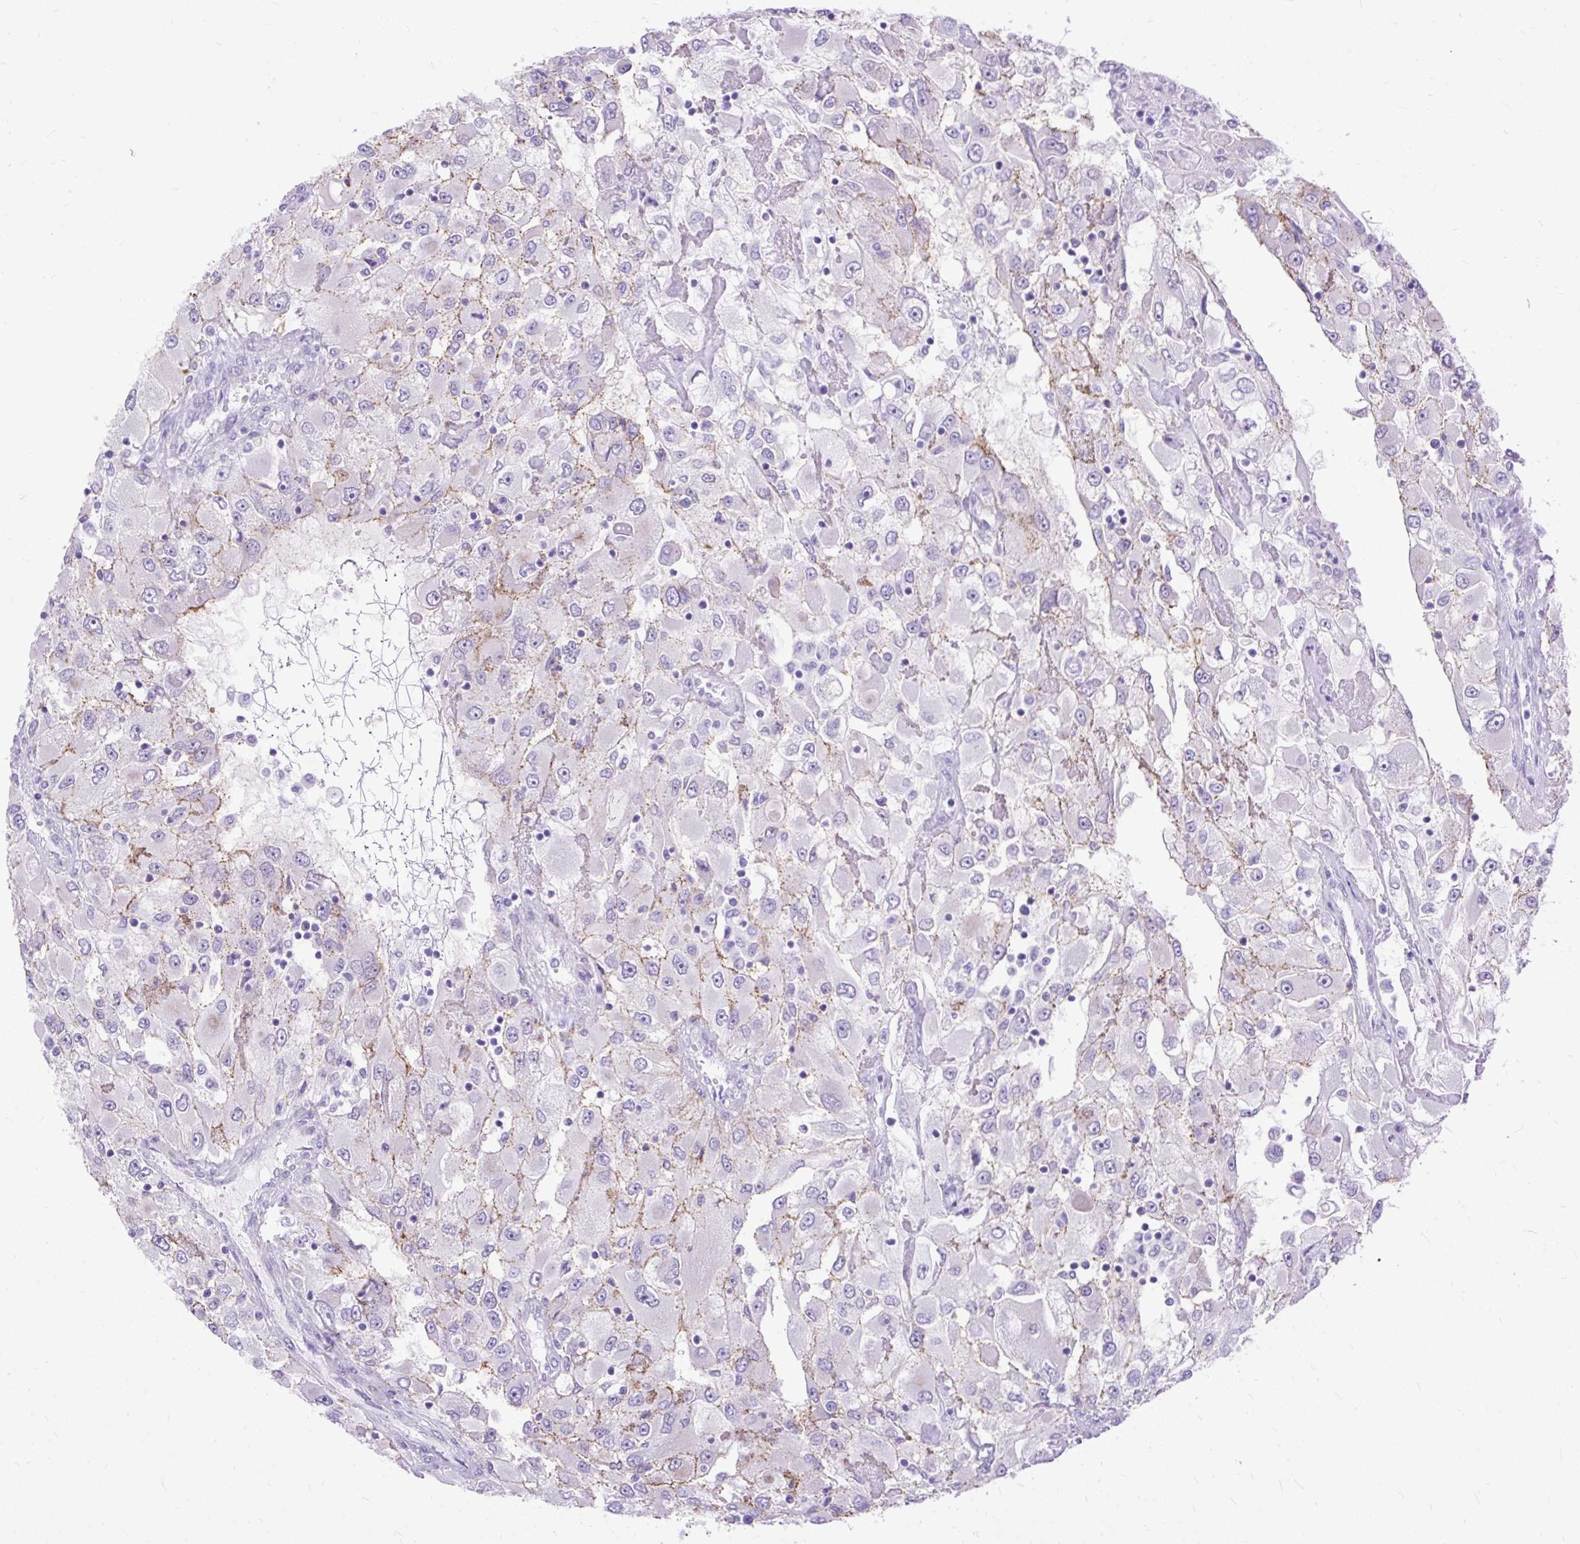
{"staining": {"intensity": "negative", "quantity": "none", "location": "none"}, "tissue": "renal cancer", "cell_type": "Tumor cells", "image_type": "cancer", "snomed": [{"axis": "morphology", "description": "Adenocarcinoma, NOS"}, {"axis": "topography", "description": "Kidney"}], "caption": "IHC image of neoplastic tissue: renal cancer stained with DAB (3,3'-diaminobenzidine) exhibits no significant protein expression in tumor cells.", "gene": "ZNF256", "patient": {"sex": "female", "age": 52}}